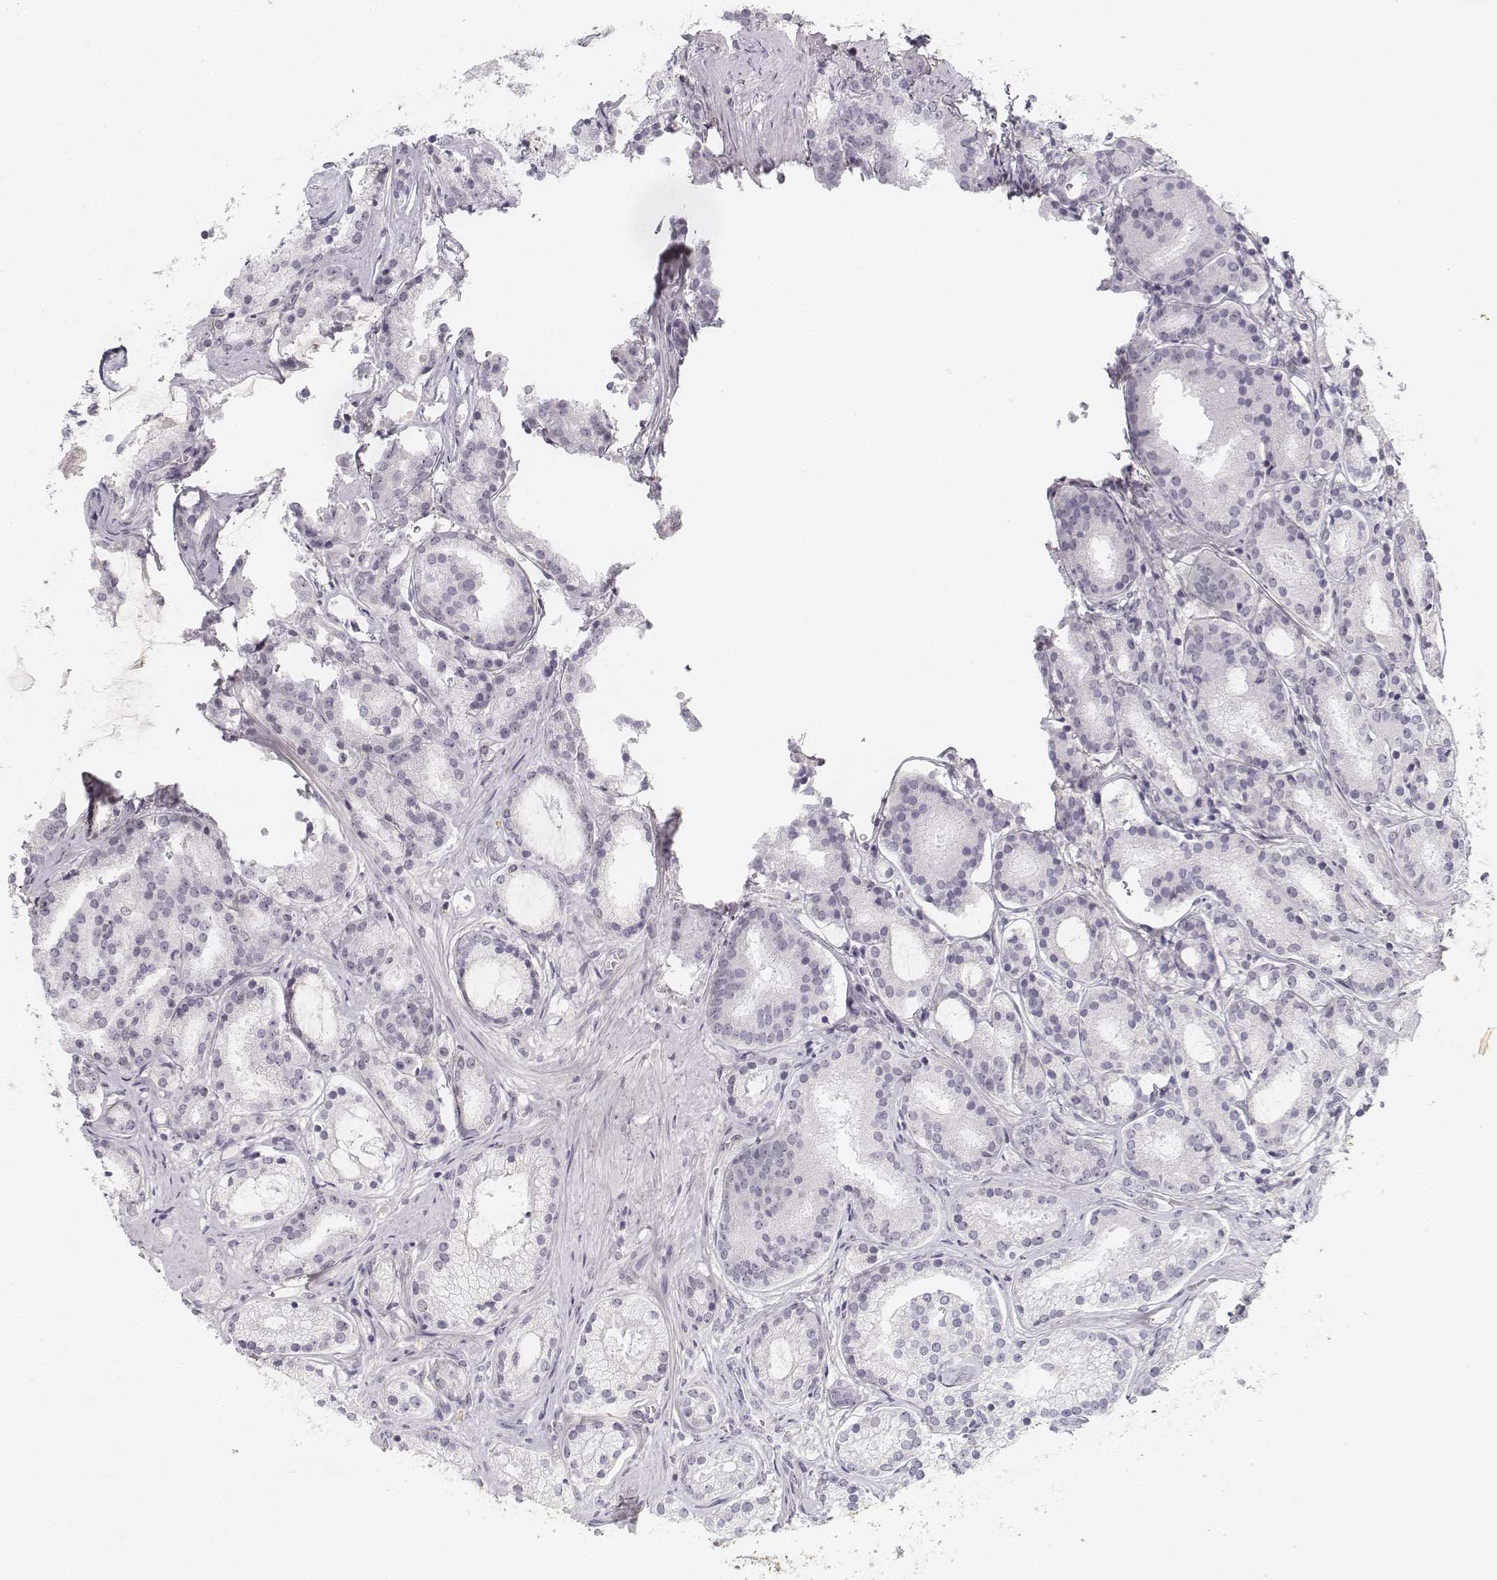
{"staining": {"intensity": "negative", "quantity": "none", "location": "none"}, "tissue": "prostate cancer", "cell_type": "Tumor cells", "image_type": "cancer", "snomed": [{"axis": "morphology", "description": "Adenocarcinoma, High grade"}, {"axis": "topography", "description": "Prostate"}], "caption": "Tumor cells show no significant protein staining in adenocarcinoma (high-grade) (prostate).", "gene": "KRT84", "patient": {"sex": "male", "age": 63}}